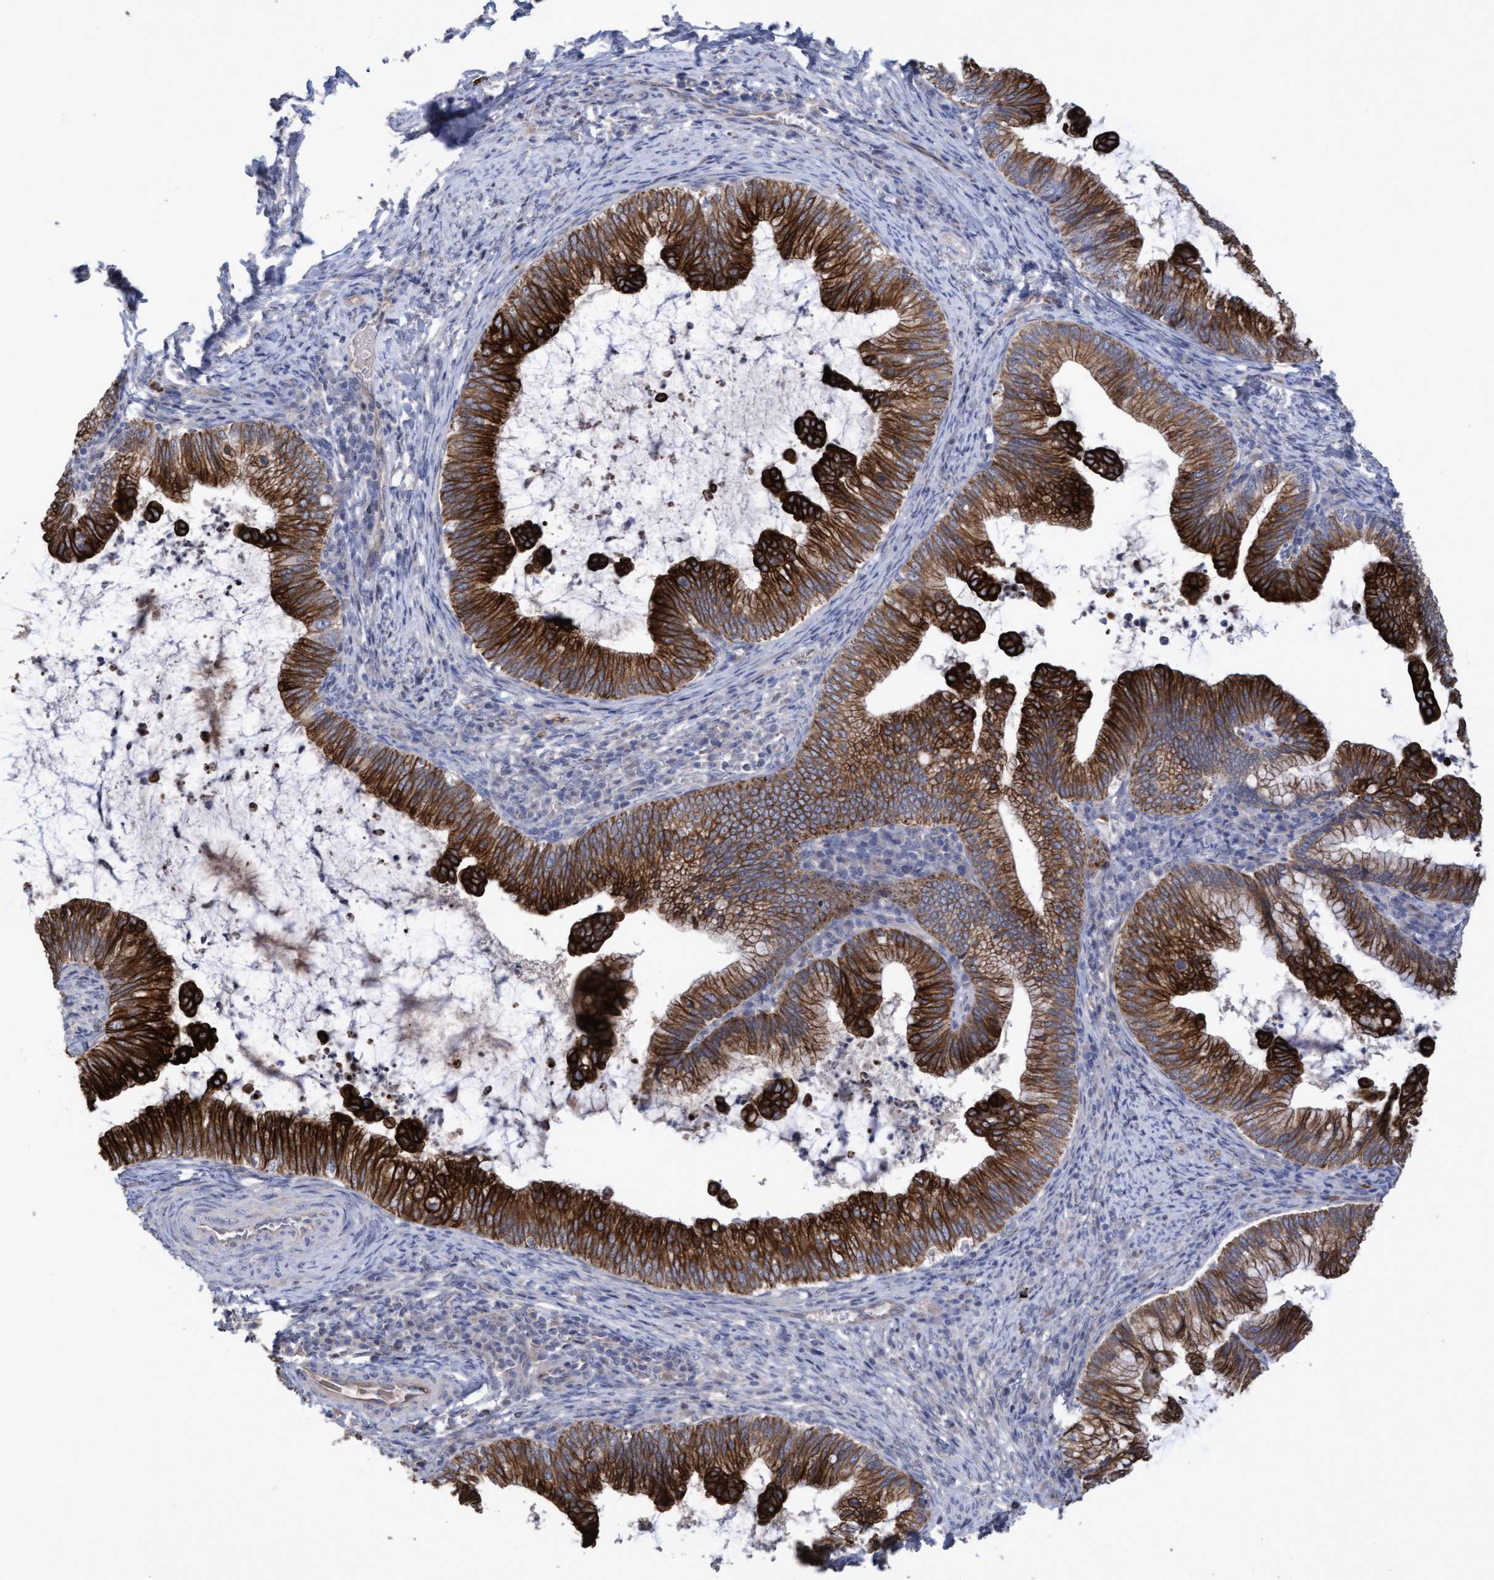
{"staining": {"intensity": "strong", "quantity": ">75%", "location": "cytoplasmic/membranous"}, "tissue": "cervical cancer", "cell_type": "Tumor cells", "image_type": "cancer", "snomed": [{"axis": "morphology", "description": "Adenocarcinoma, NOS"}, {"axis": "topography", "description": "Cervix"}], "caption": "Protein analysis of adenocarcinoma (cervical) tissue demonstrates strong cytoplasmic/membranous positivity in about >75% of tumor cells.", "gene": "KRT24", "patient": {"sex": "female", "age": 36}}